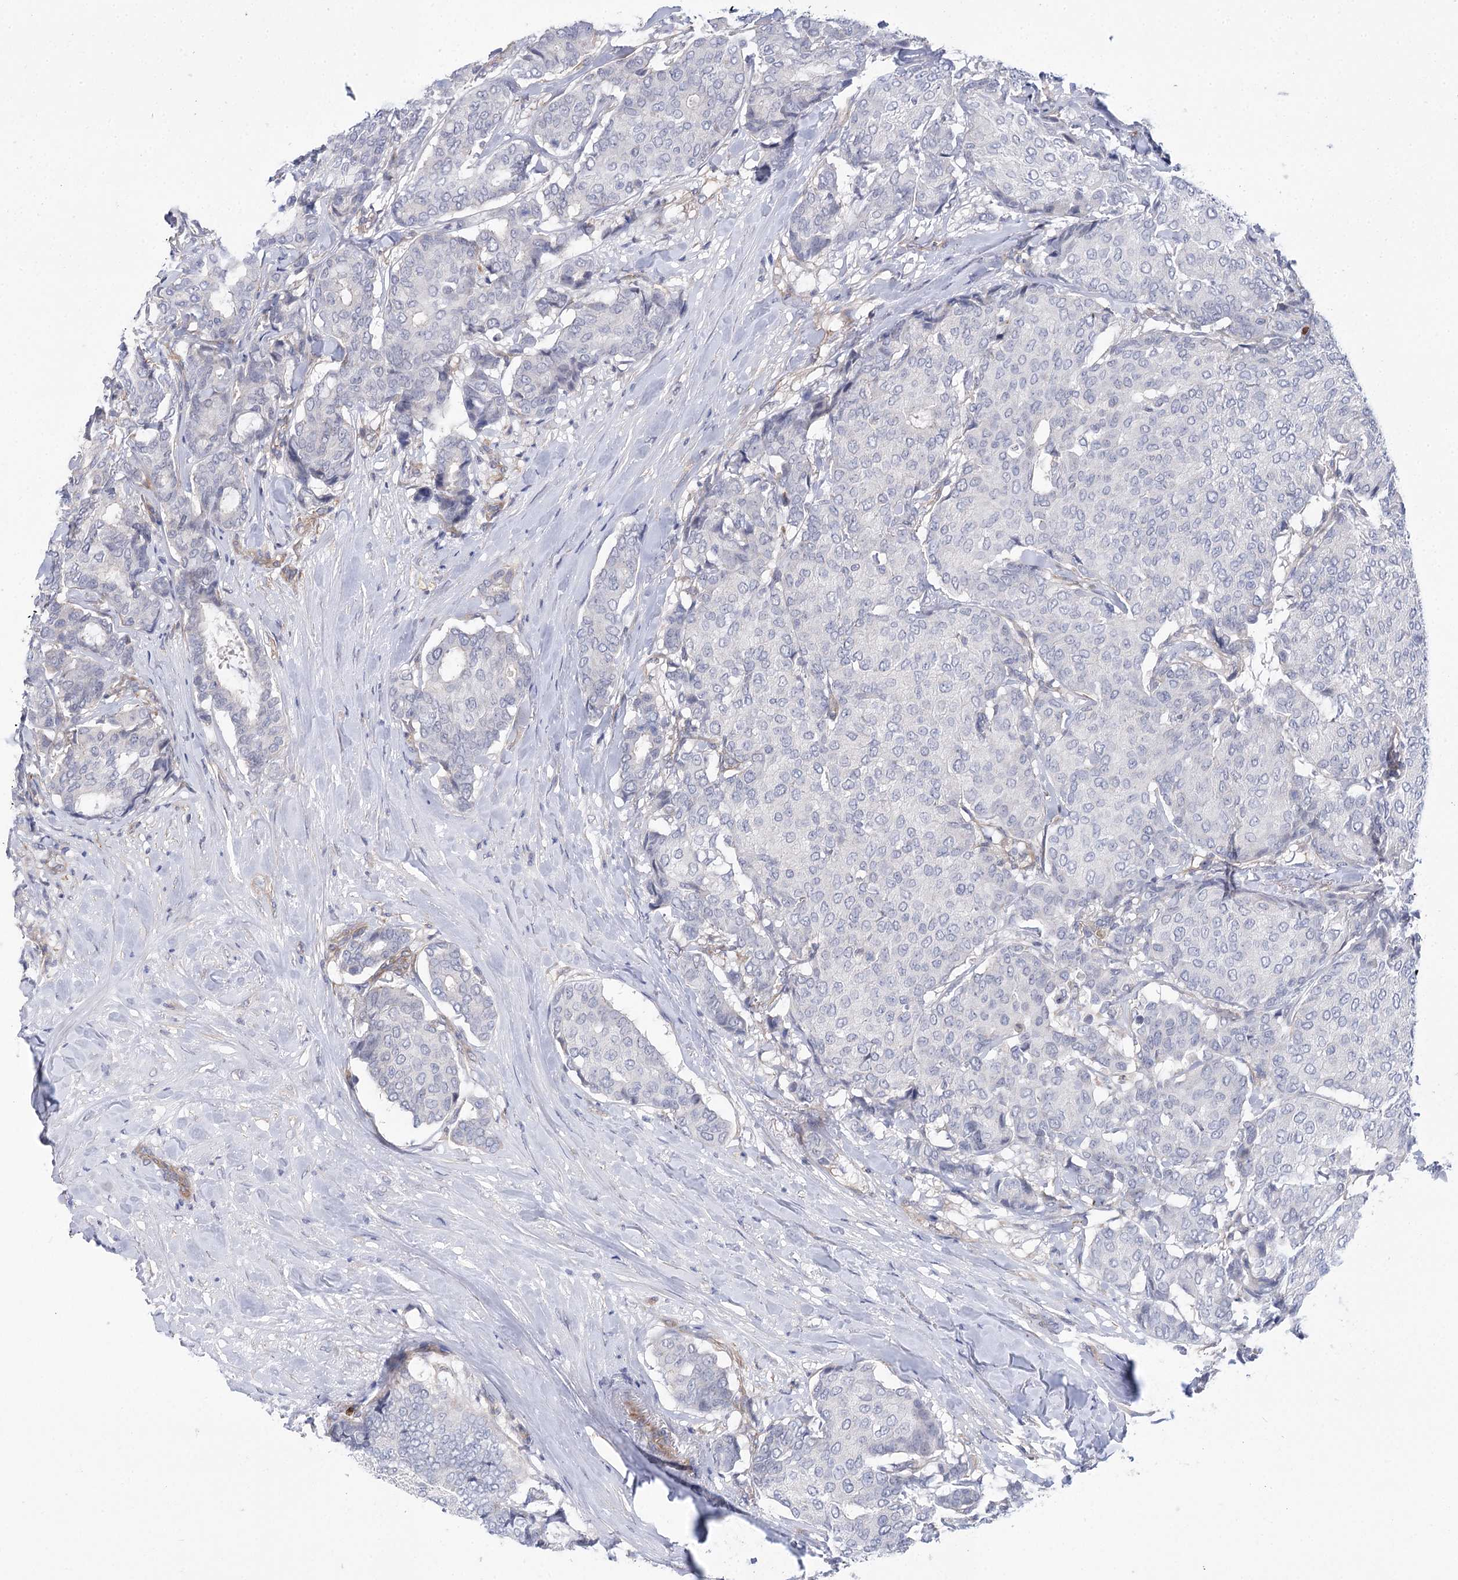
{"staining": {"intensity": "negative", "quantity": "none", "location": "none"}, "tissue": "breast cancer", "cell_type": "Tumor cells", "image_type": "cancer", "snomed": [{"axis": "morphology", "description": "Duct carcinoma"}, {"axis": "topography", "description": "Breast"}], "caption": "There is no significant expression in tumor cells of infiltrating ductal carcinoma (breast).", "gene": "THAP6", "patient": {"sex": "female", "age": 75}}